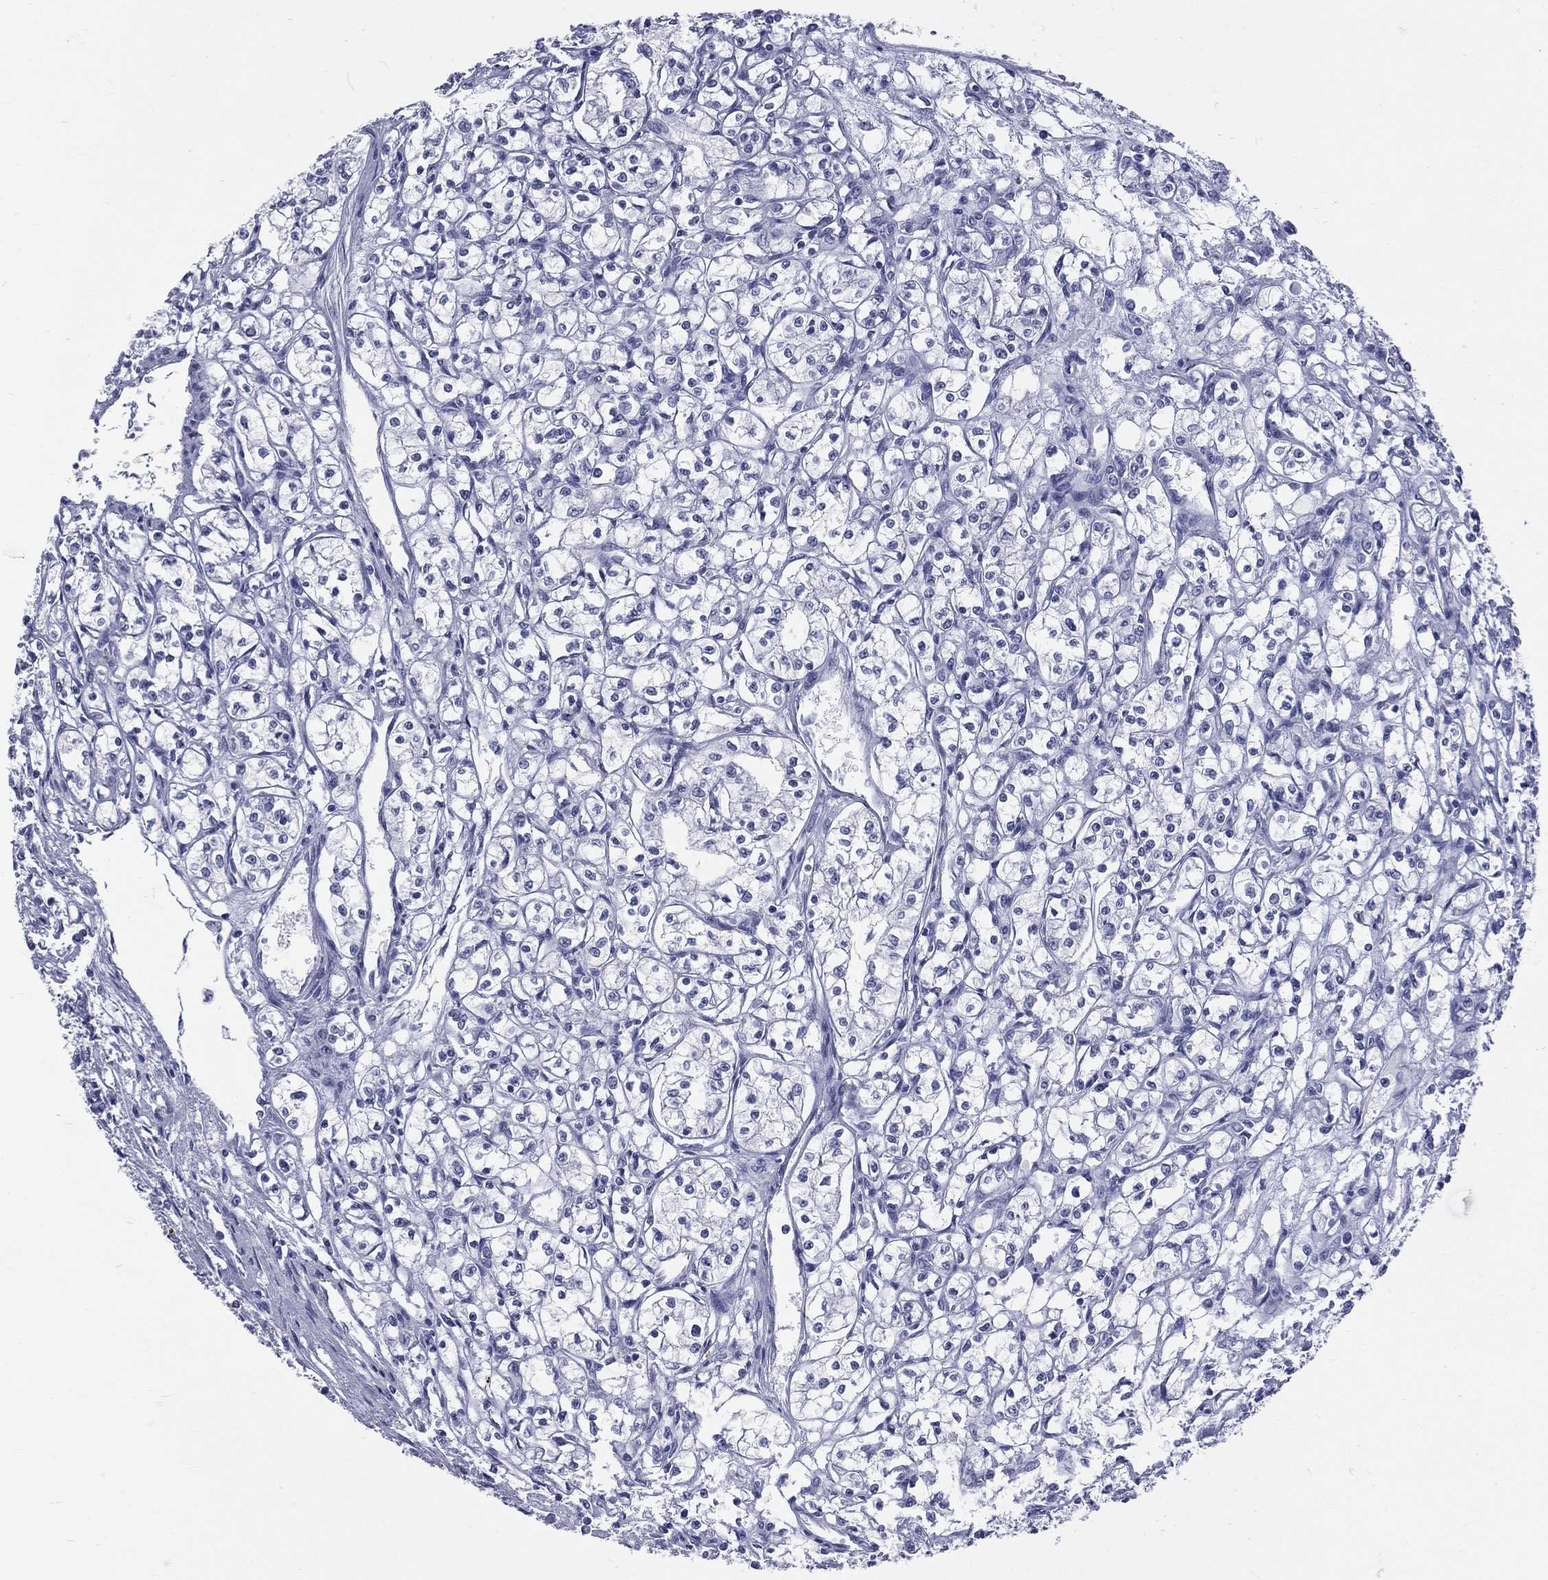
{"staining": {"intensity": "negative", "quantity": "none", "location": "none"}, "tissue": "renal cancer", "cell_type": "Tumor cells", "image_type": "cancer", "snomed": [{"axis": "morphology", "description": "Adenocarcinoma, NOS"}, {"axis": "topography", "description": "Kidney"}], "caption": "DAB immunohistochemical staining of renal cancer (adenocarcinoma) displays no significant positivity in tumor cells.", "gene": "MLLT10", "patient": {"sex": "male", "age": 56}}